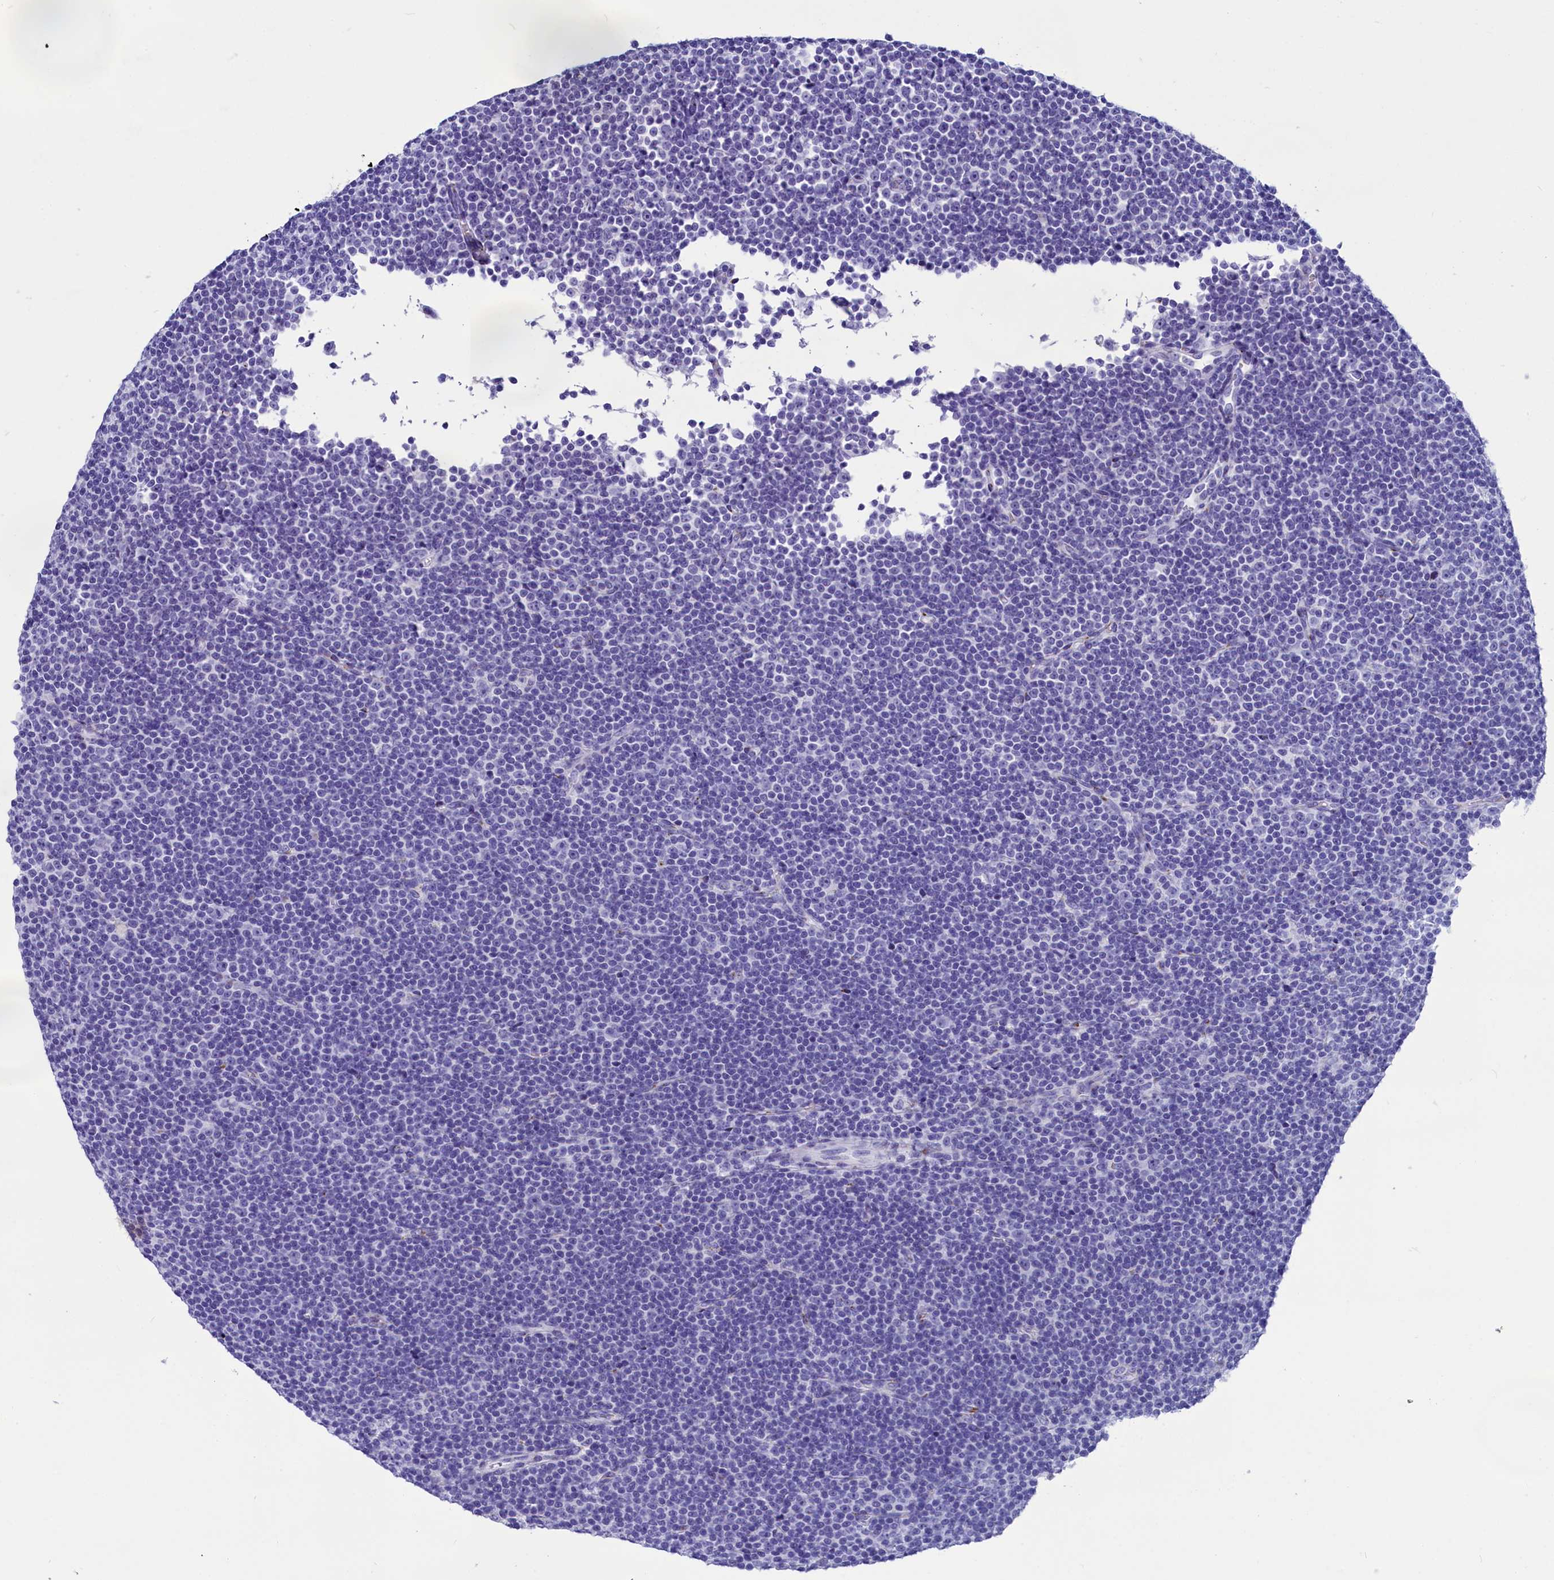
{"staining": {"intensity": "negative", "quantity": "none", "location": "none"}, "tissue": "lymphoma", "cell_type": "Tumor cells", "image_type": "cancer", "snomed": [{"axis": "morphology", "description": "Malignant lymphoma, non-Hodgkin's type, Low grade"}, {"axis": "topography", "description": "Lymph node"}], "caption": "IHC of human lymphoma displays no staining in tumor cells.", "gene": "AP3B2", "patient": {"sex": "female", "age": 67}}